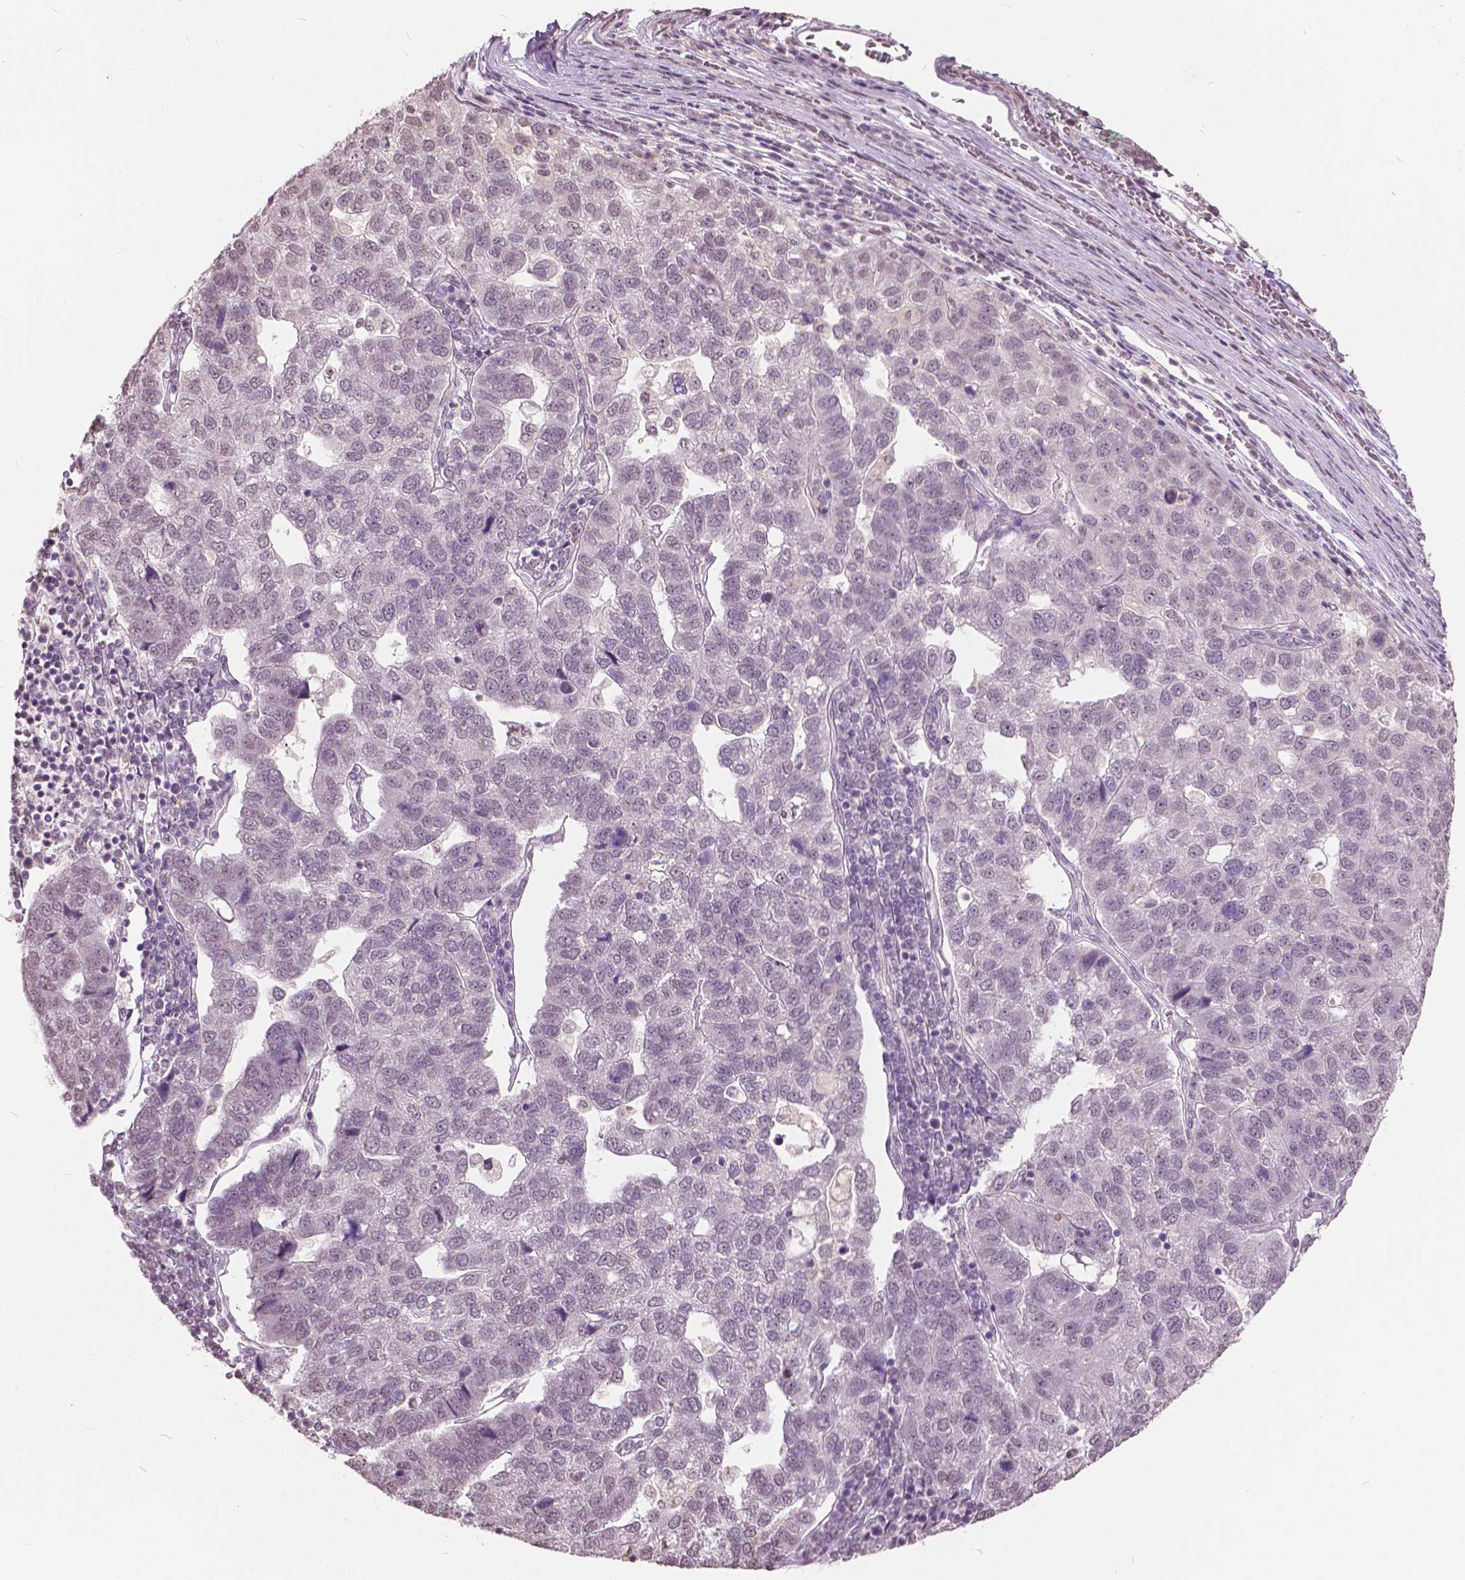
{"staining": {"intensity": "negative", "quantity": "none", "location": "none"}, "tissue": "pancreatic cancer", "cell_type": "Tumor cells", "image_type": "cancer", "snomed": [{"axis": "morphology", "description": "Adenocarcinoma, NOS"}, {"axis": "topography", "description": "Pancreas"}], "caption": "Protein analysis of pancreatic cancer (adenocarcinoma) displays no significant expression in tumor cells.", "gene": "HOXA10", "patient": {"sex": "female", "age": 61}}